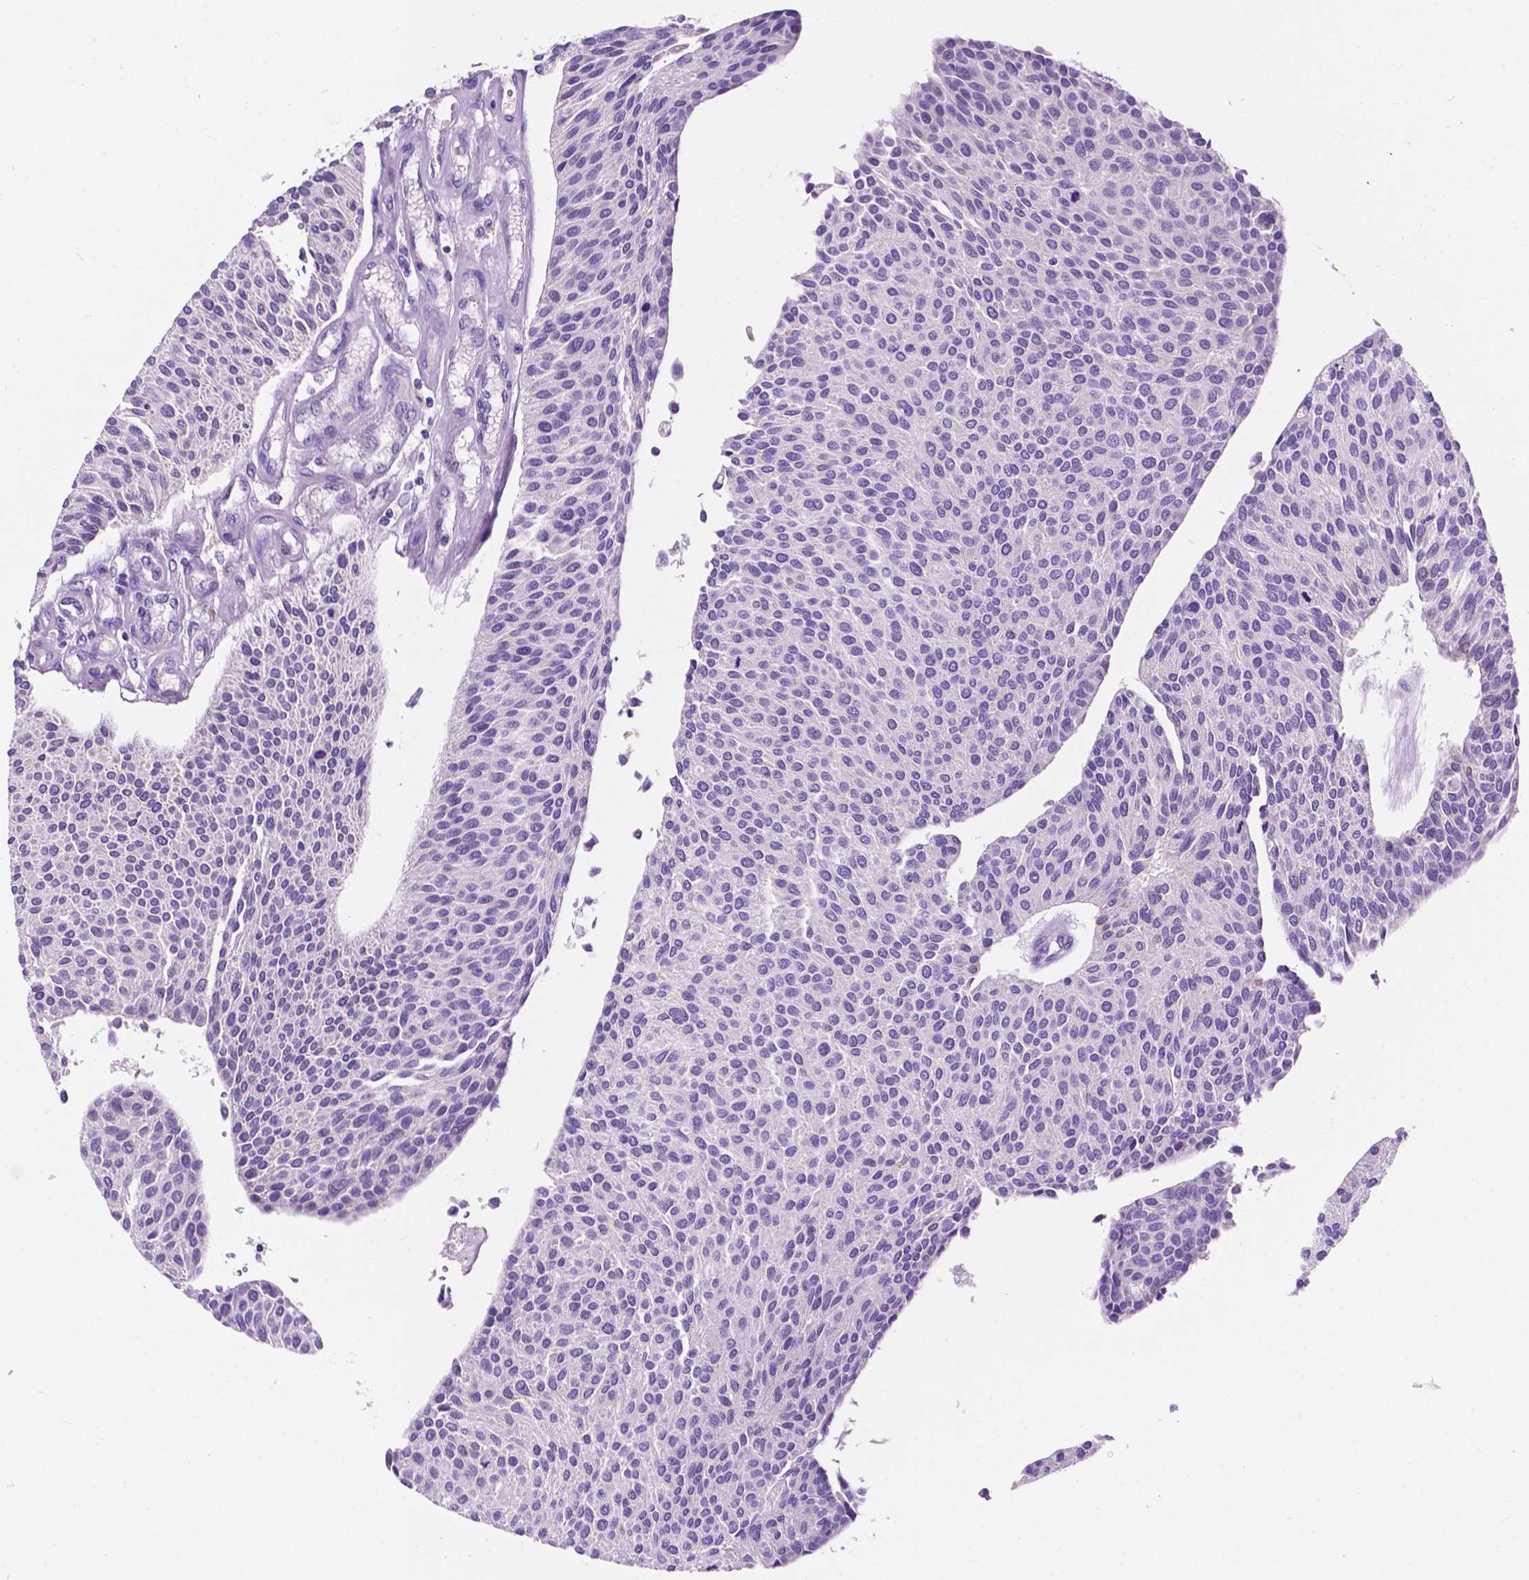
{"staining": {"intensity": "negative", "quantity": "none", "location": "none"}, "tissue": "urothelial cancer", "cell_type": "Tumor cells", "image_type": "cancer", "snomed": [{"axis": "morphology", "description": "Urothelial carcinoma, NOS"}, {"axis": "topography", "description": "Urinary bladder"}], "caption": "Urothelial cancer was stained to show a protein in brown. There is no significant positivity in tumor cells.", "gene": "TRPV5", "patient": {"sex": "male", "age": 55}}